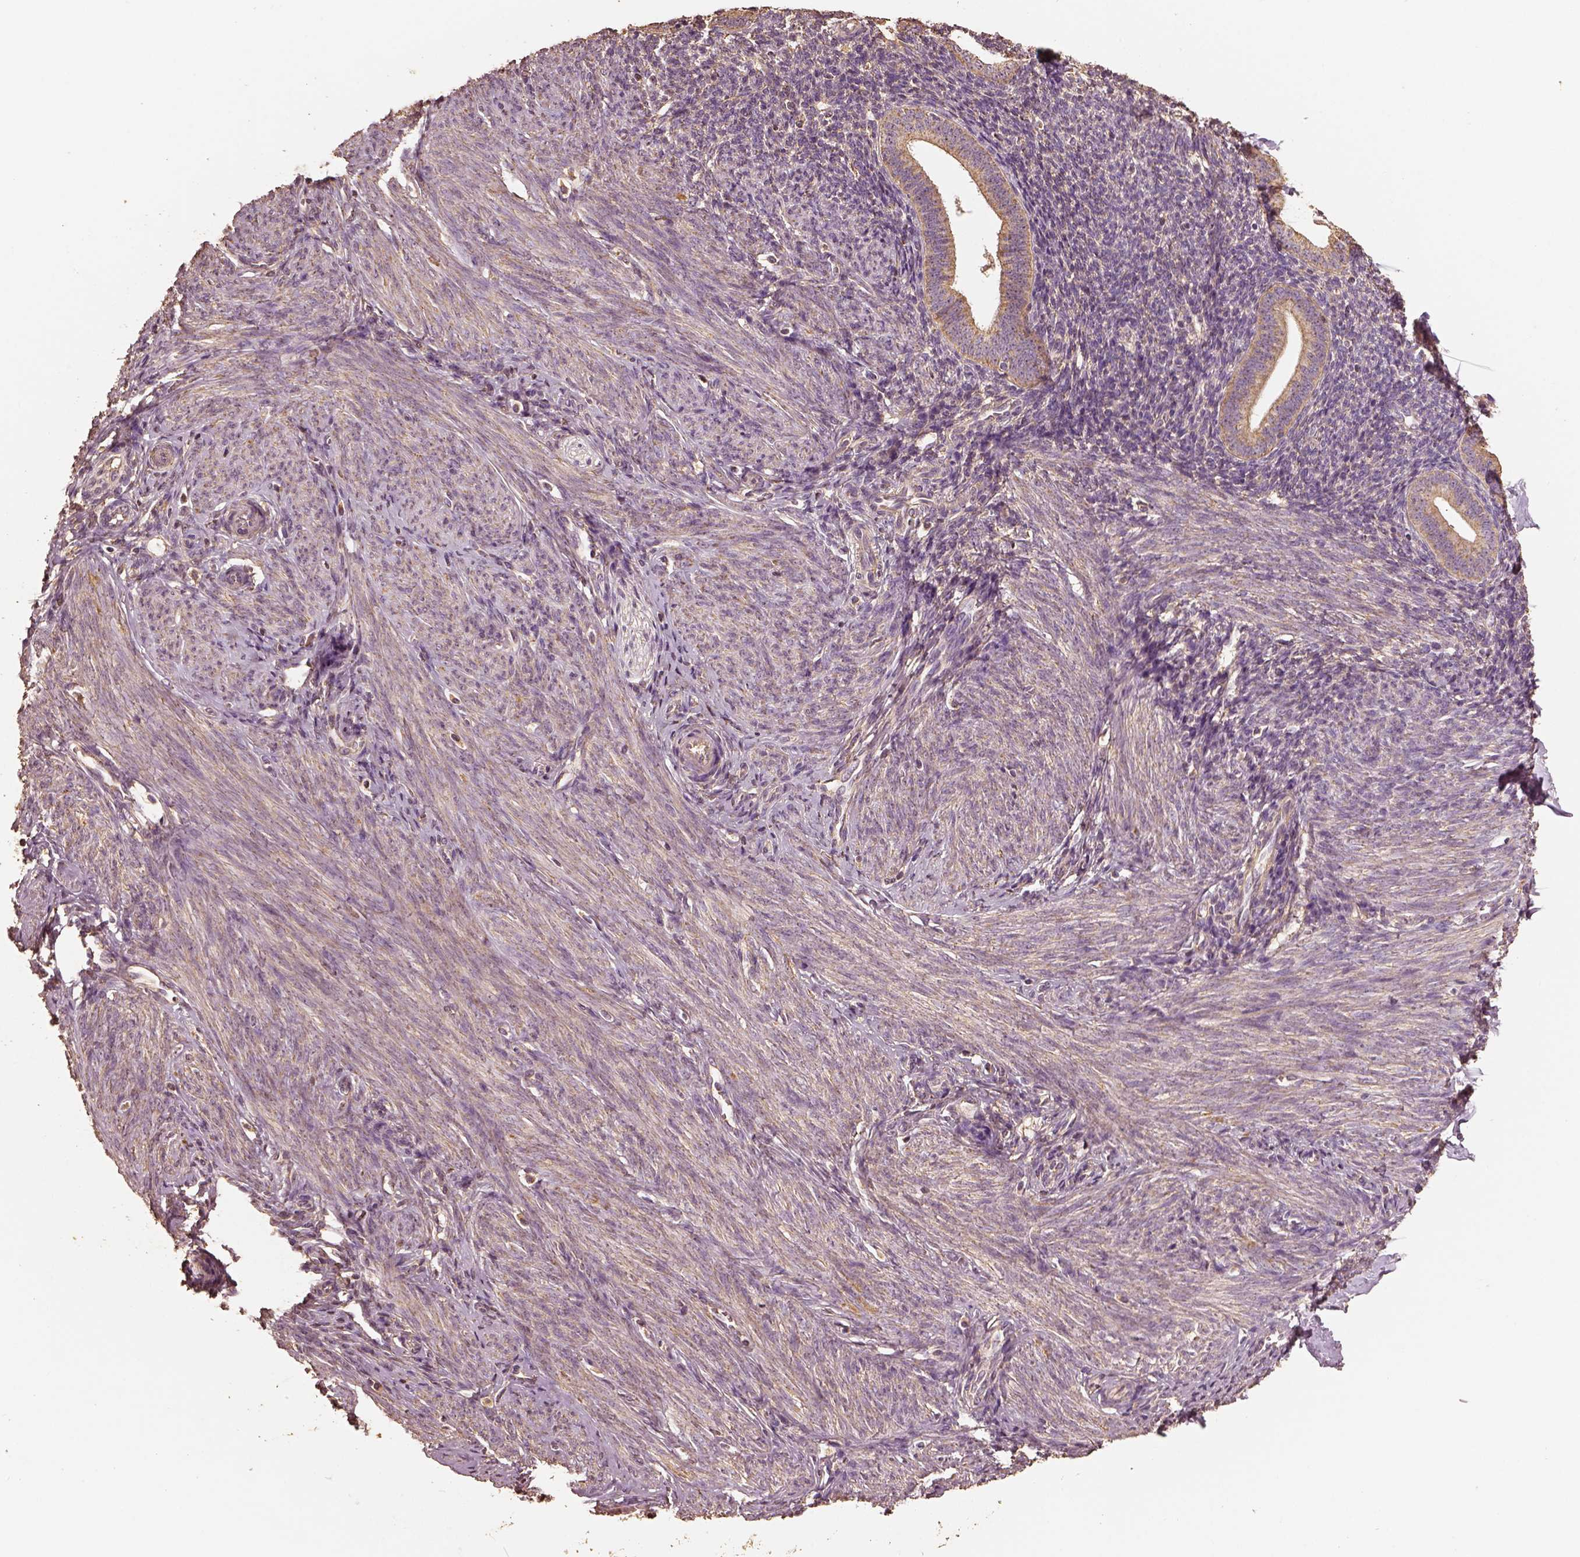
{"staining": {"intensity": "negative", "quantity": "none", "location": "none"}, "tissue": "endometrium", "cell_type": "Cells in endometrial stroma", "image_type": "normal", "snomed": [{"axis": "morphology", "description": "Normal tissue, NOS"}, {"axis": "topography", "description": "Endometrium"}], "caption": "Cells in endometrial stroma show no significant expression in normal endometrium.", "gene": "PTGES2", "patient": {"sex": "female", "age": 40}}